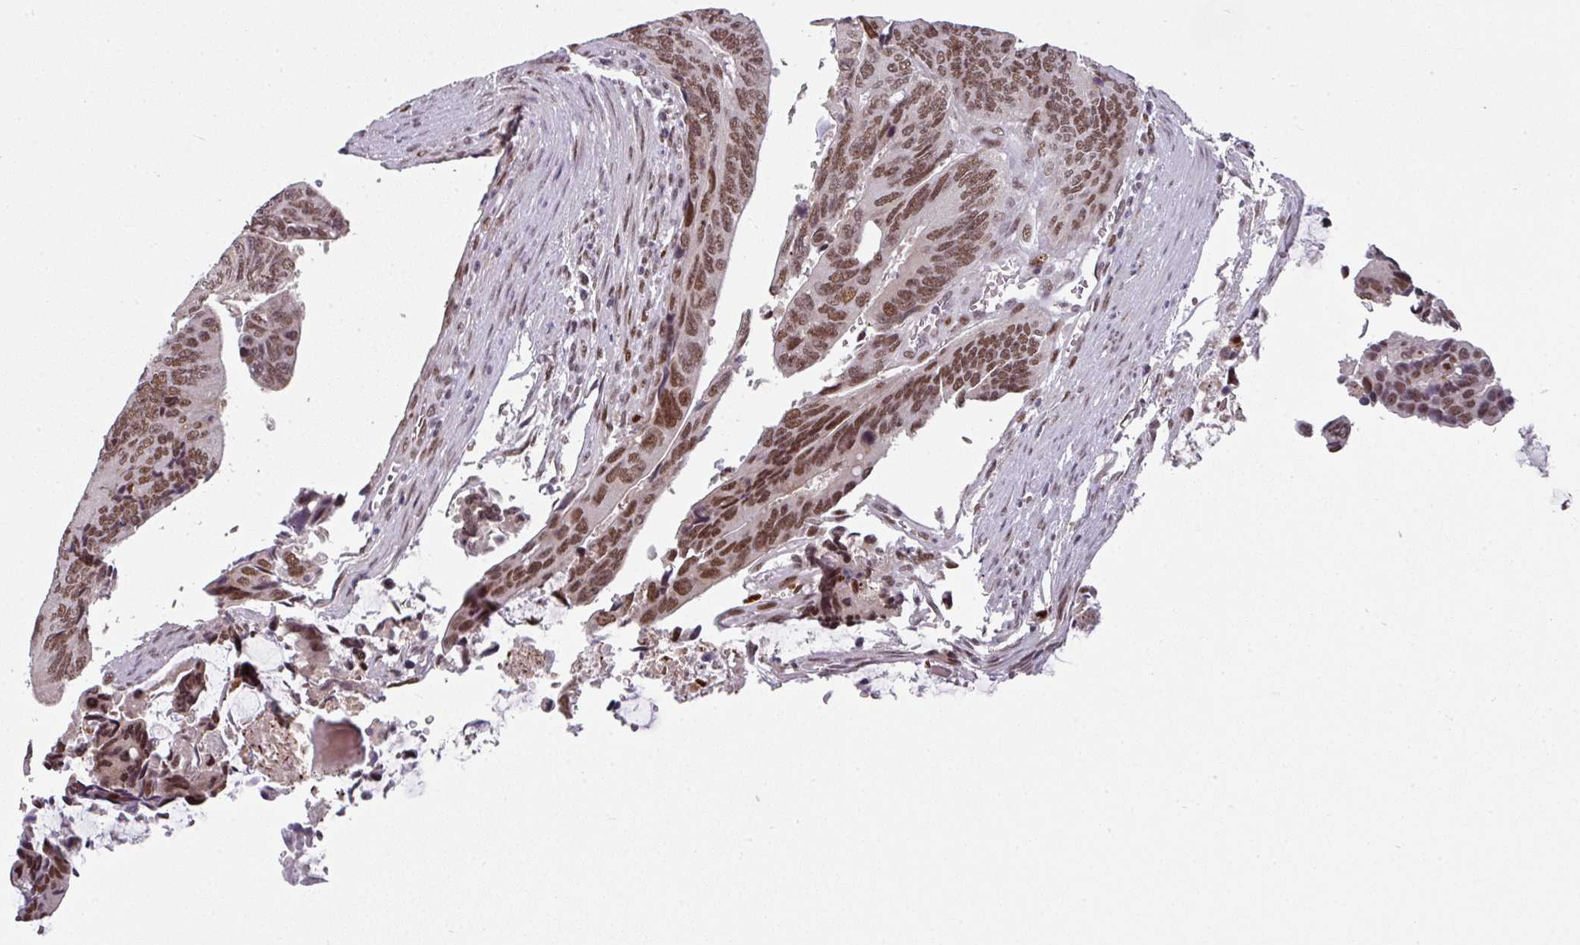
{"staining": {"intensity": "moderate", "quantity": ">75%", "location": "nuclear"}, "tissue": "colorectal cancer", "cell_type": "Tumor cells", "image_type": "cancer", "snomed": [{"axis": "morphology", "description": "Adenocarcinoma, NOS"}, {"axis": "topography", "description": "Colon"}], "caption": "DAB immunohistochemical staining of human colorectal cancer shows moderate nuclear protein positivity in approximately >75% of tumor cells.", "gene": "RAD50", "patient": {"sex": "male", "age": 87}}